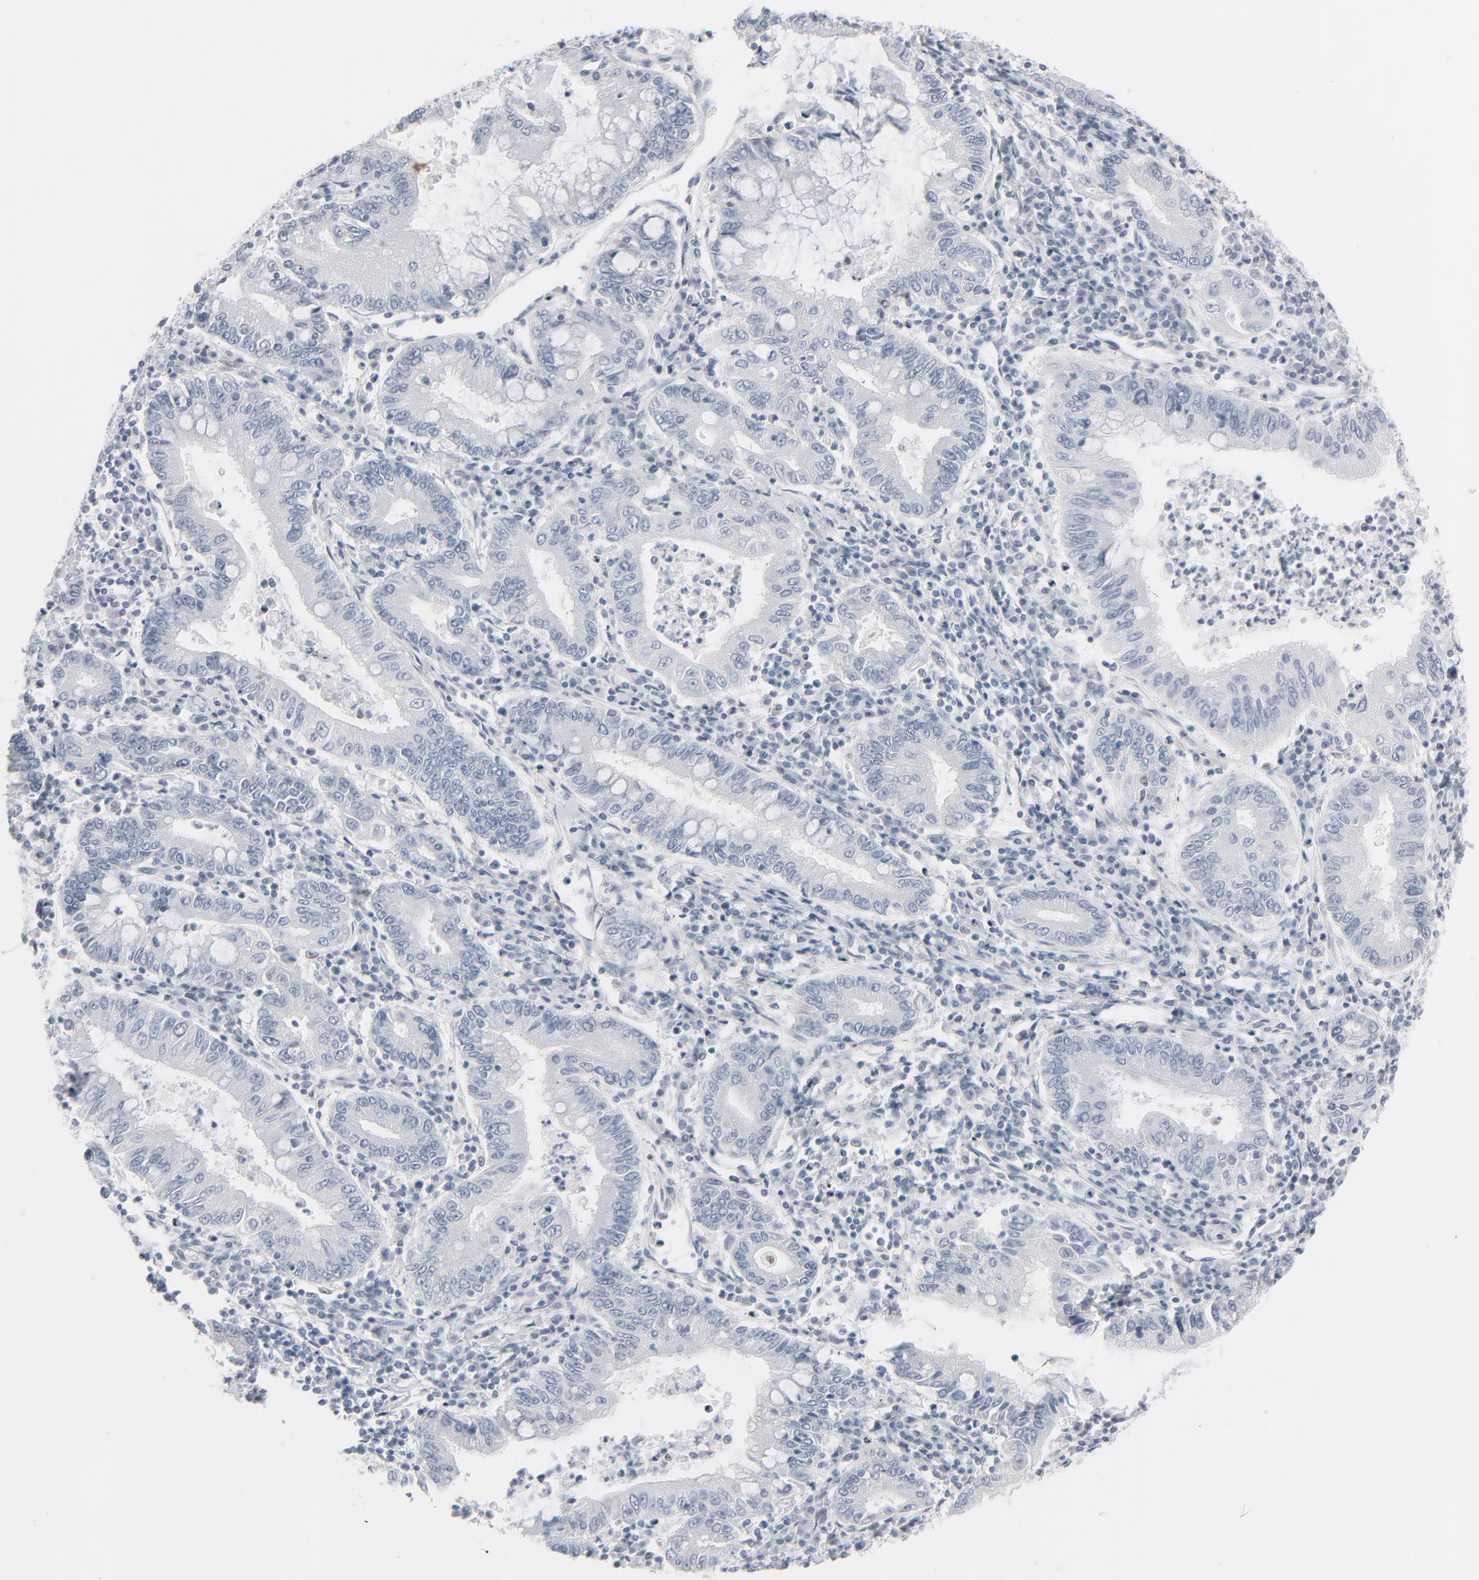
{"staining": {"intensity": "negative", "quantity": "none", "location": "none"}, "tissue": "stomach cancer", "cell_type": "Tumor cells", "image_type": "cancer", "snomed": [{"axis": "morphology", "description": "Normal tissue, NOS"}, {"axis": "morphology", "description": "Adenocarcinoma, NOS"}, {"axis": "topography", "description": "Esophagus"}, {"axis": "topography", "description": "Stomach, upper"}, {"axis": "topography", "description": "Peripheral nerve tissue"}], "caption": "The micrograph displays no significant staining in tumor cells of stomach cancer.", "gene": "MITF", "patient": {"sex": "male", "age": 62}}